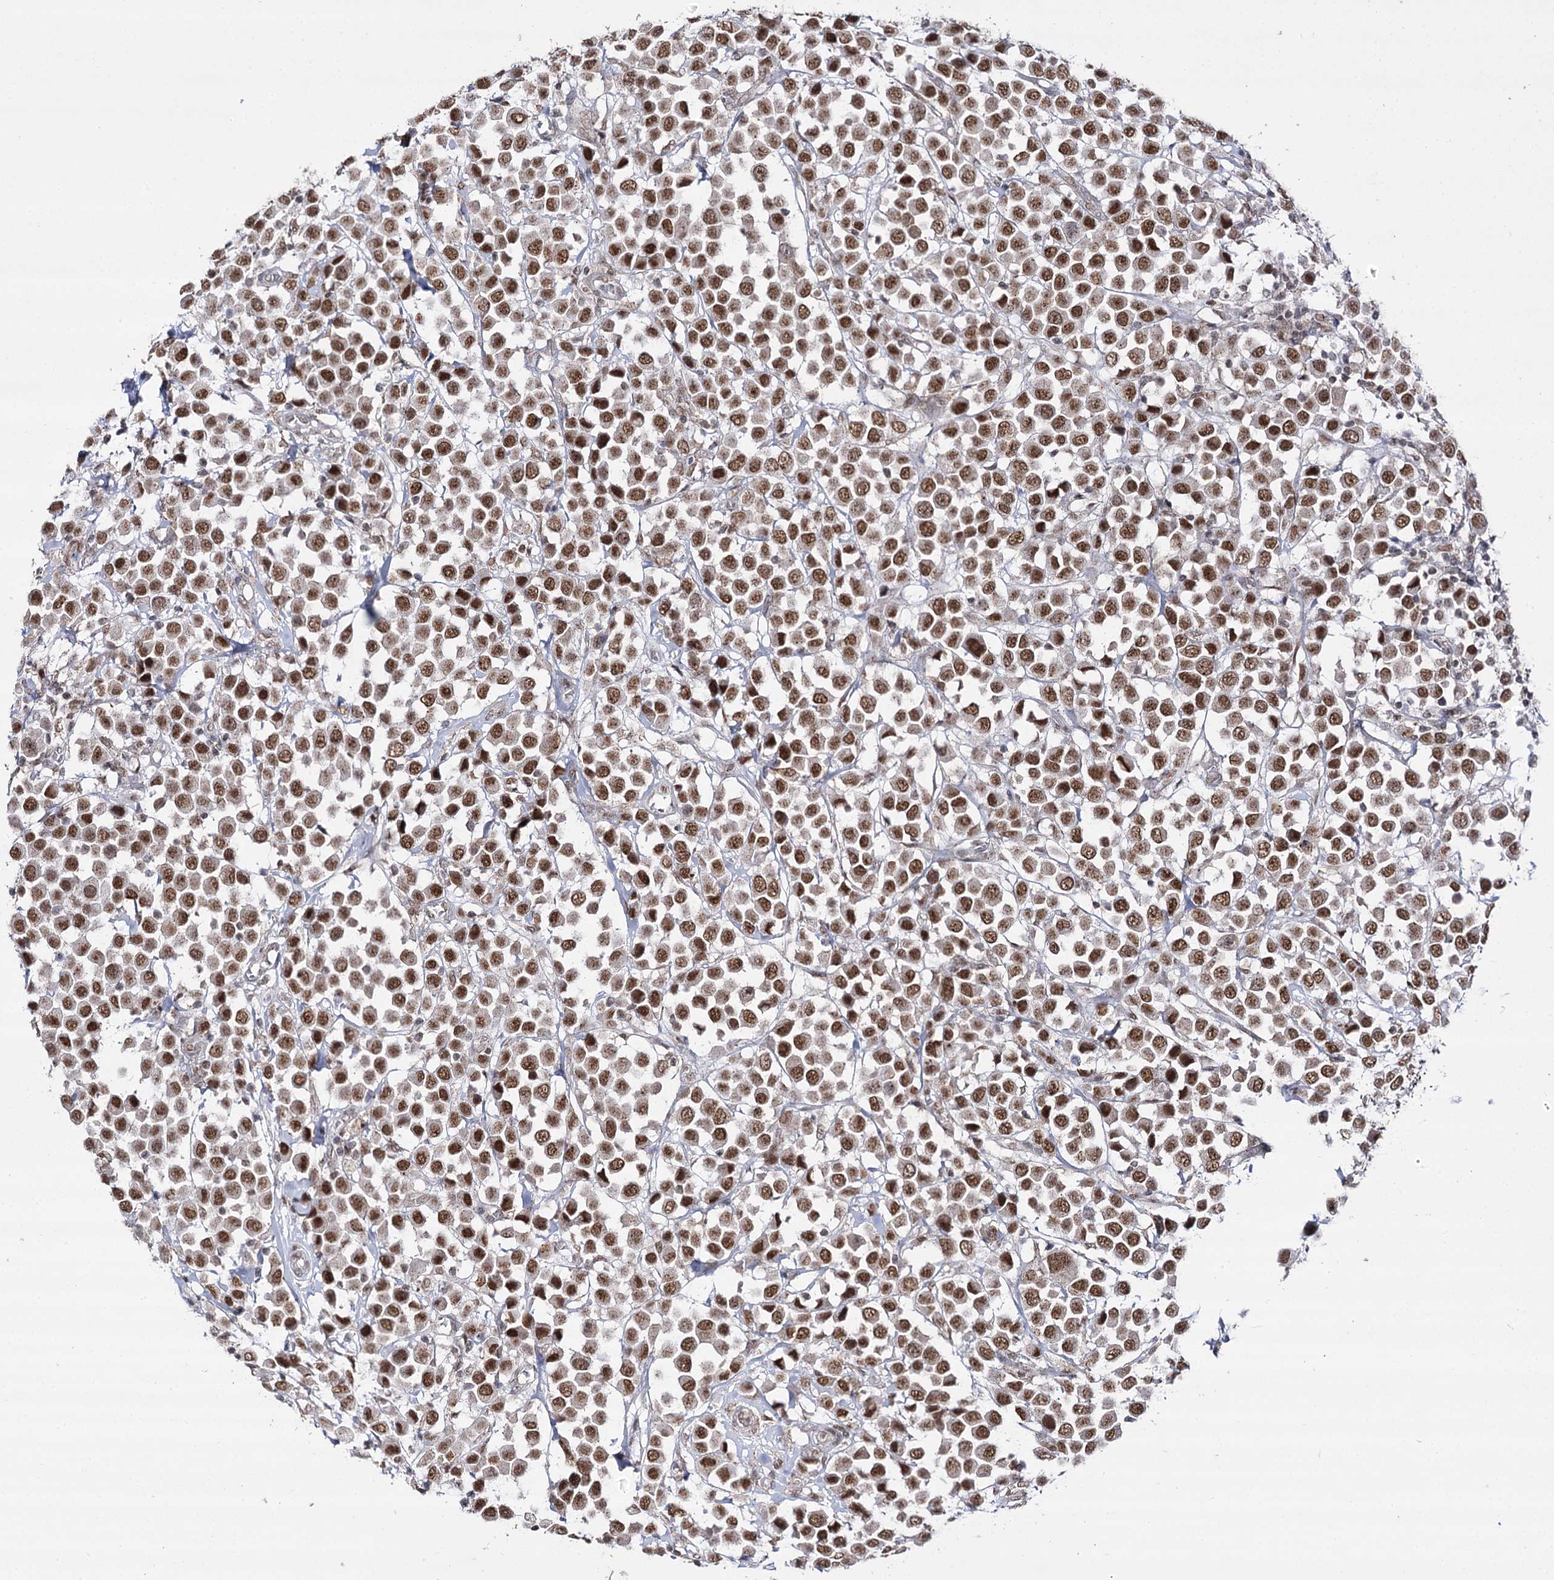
{"staining": {"intensity": "moderate", "quantity": ">75%", "location": "nuclear"}, "tissue": "breast cancer", "cell_type": "Tumor cells", "image_type": "cancer", "snomed": [{"axis": "morphology", "description": "Duct carcinoma"}, {"axis": "topography", "description": "Breast"}], "caption": "Breast infiltrating ductal carcinoma was stained to show a protein in brown. There is medium levels of moderate nuclear staining in approximately >75% of tumor cells.", "gene": "VGLL4", "patient": {"sex": "female", "age": 61}}